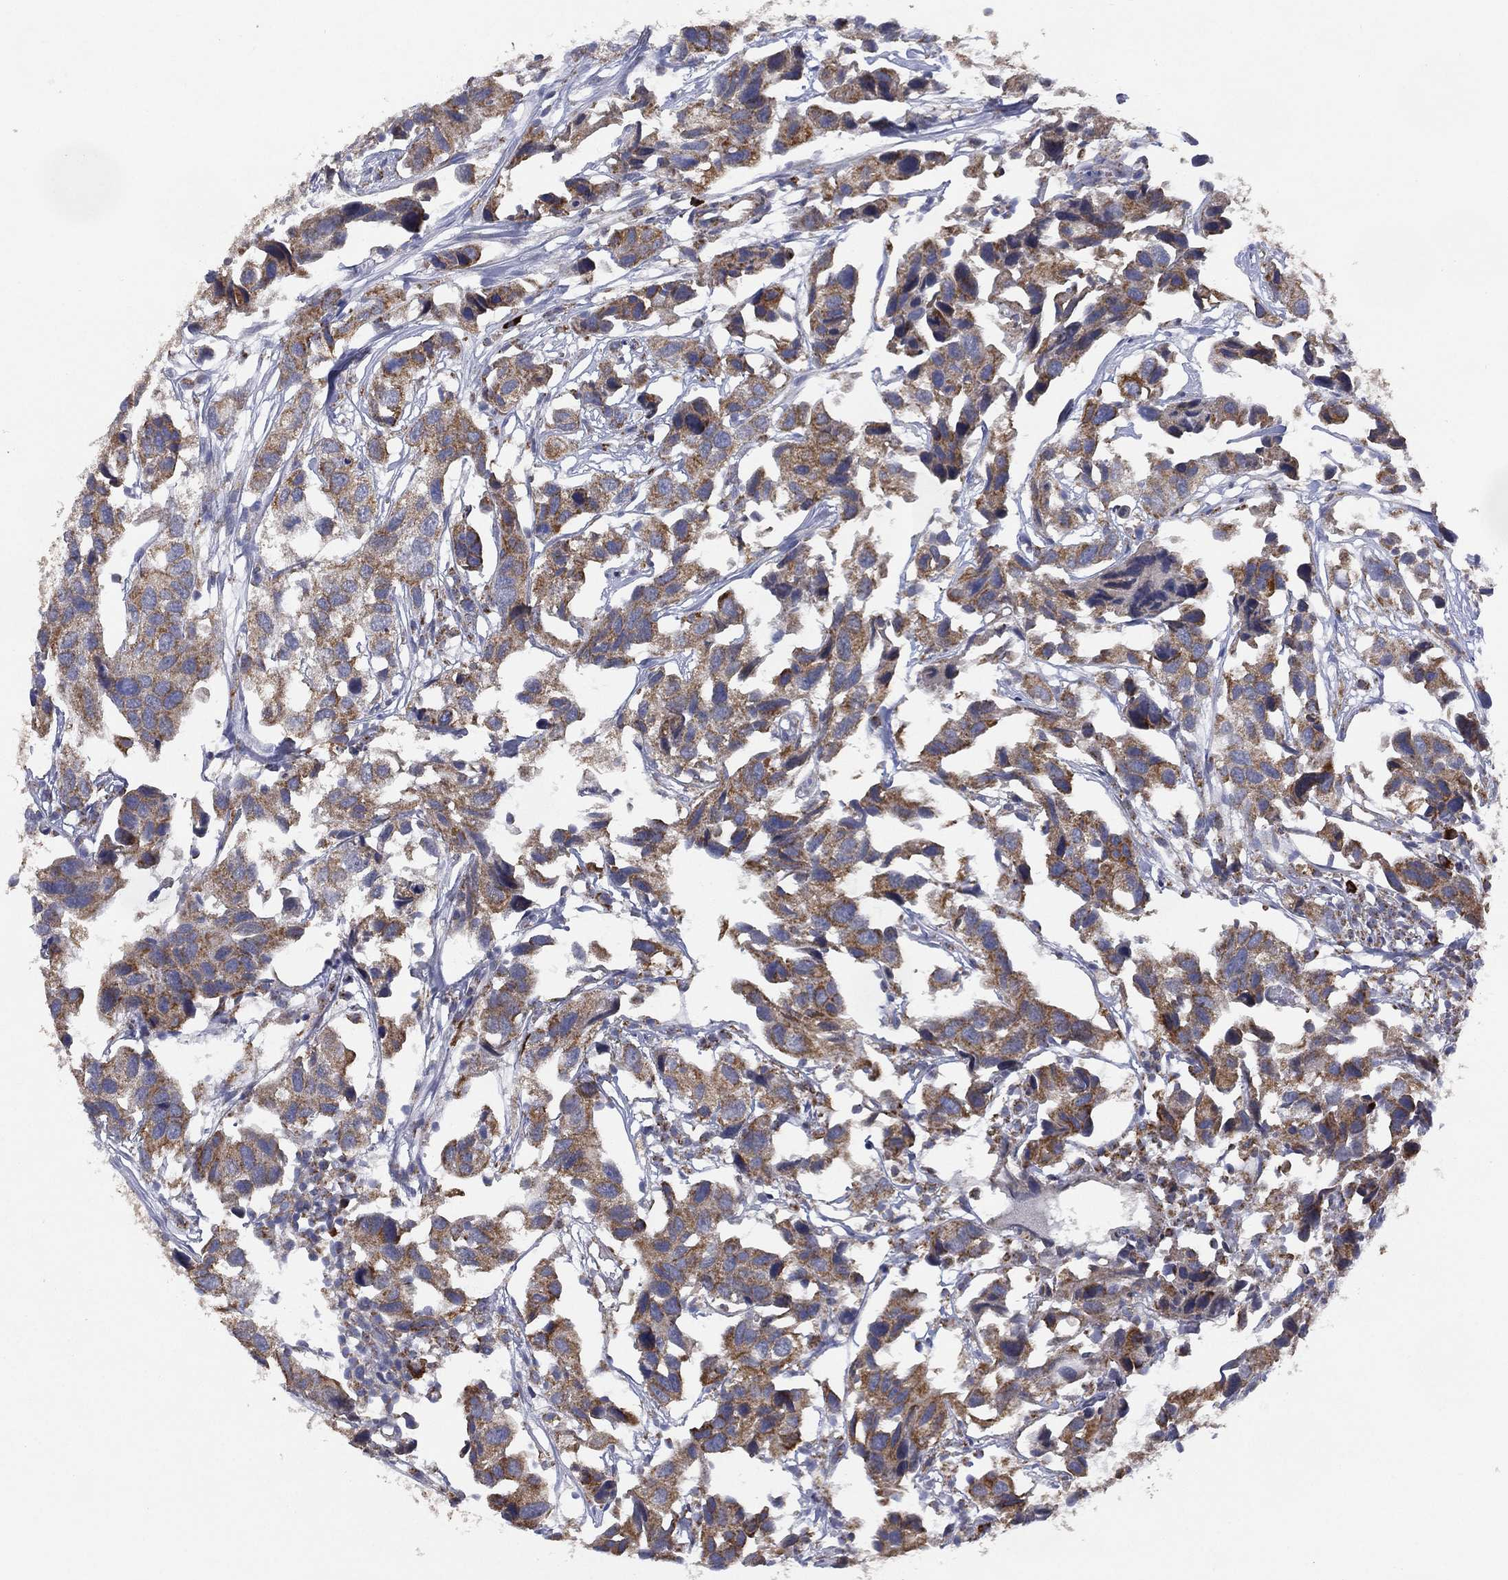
{"staining": {"intensity": "moderate", "quantity": ">75%", "location": "cytoplasmic/membranous"}, "tissue": "urothelial cancer", "cell_type": "Tumor cells", "image_type": "cancer", "snomed": [{"axis": "morphology", "description": "Urothelial carcinoma, High grade"}, {"axis": "topography", "description": "Urinary bladder"}], "caption": "Urothelial carcinoma (high-grade) stained with a protein marker demonstrates moderate staining in tumor cells.", "gene": "PPP2R5A", "patient": {"sex": "male", "age": 79}}